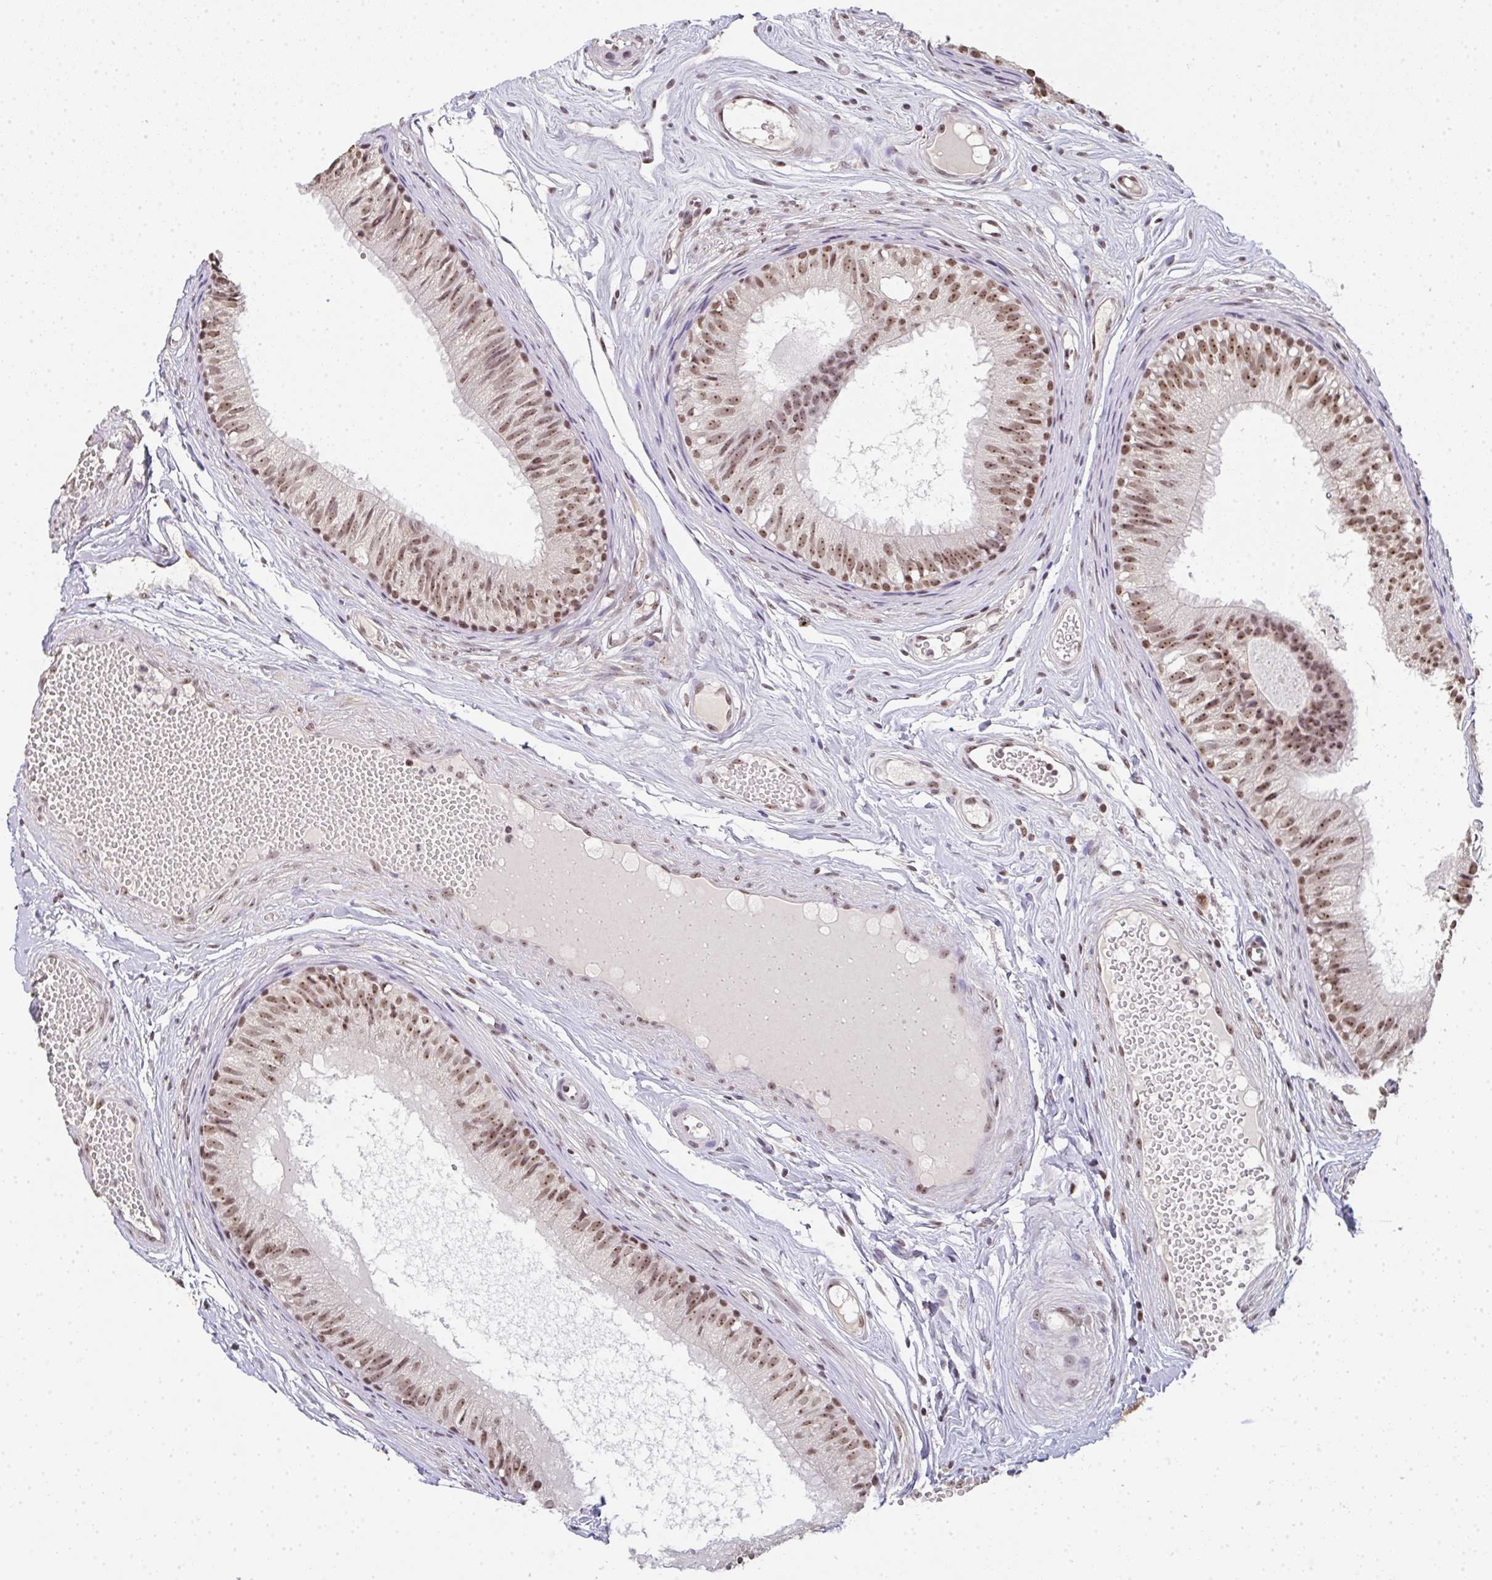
{"staining": {"intensity": "moderate", "quantity": ">75%", "location": "nuclear"}, "tissue": "epididymis", "cell_type": "Glandular cells", "image_type": "normal", "snomed": [{"axis": "morphology", "description": "Normal tissue, NOS"}, {"axis": "morphology", "description": "Seminoma, NOS"}, {"axis": "topography", "description": "Testis"}, {"axis": "topography", "description": "Epididymis"}], "caption": "An image showing moderate nuclear staining in about >75% of glandular cells in normal epididymis, as visualized by brown immunohistochemical staining.", "gene": "DKC1", "patient": {"sex": "male", "age": 34}}